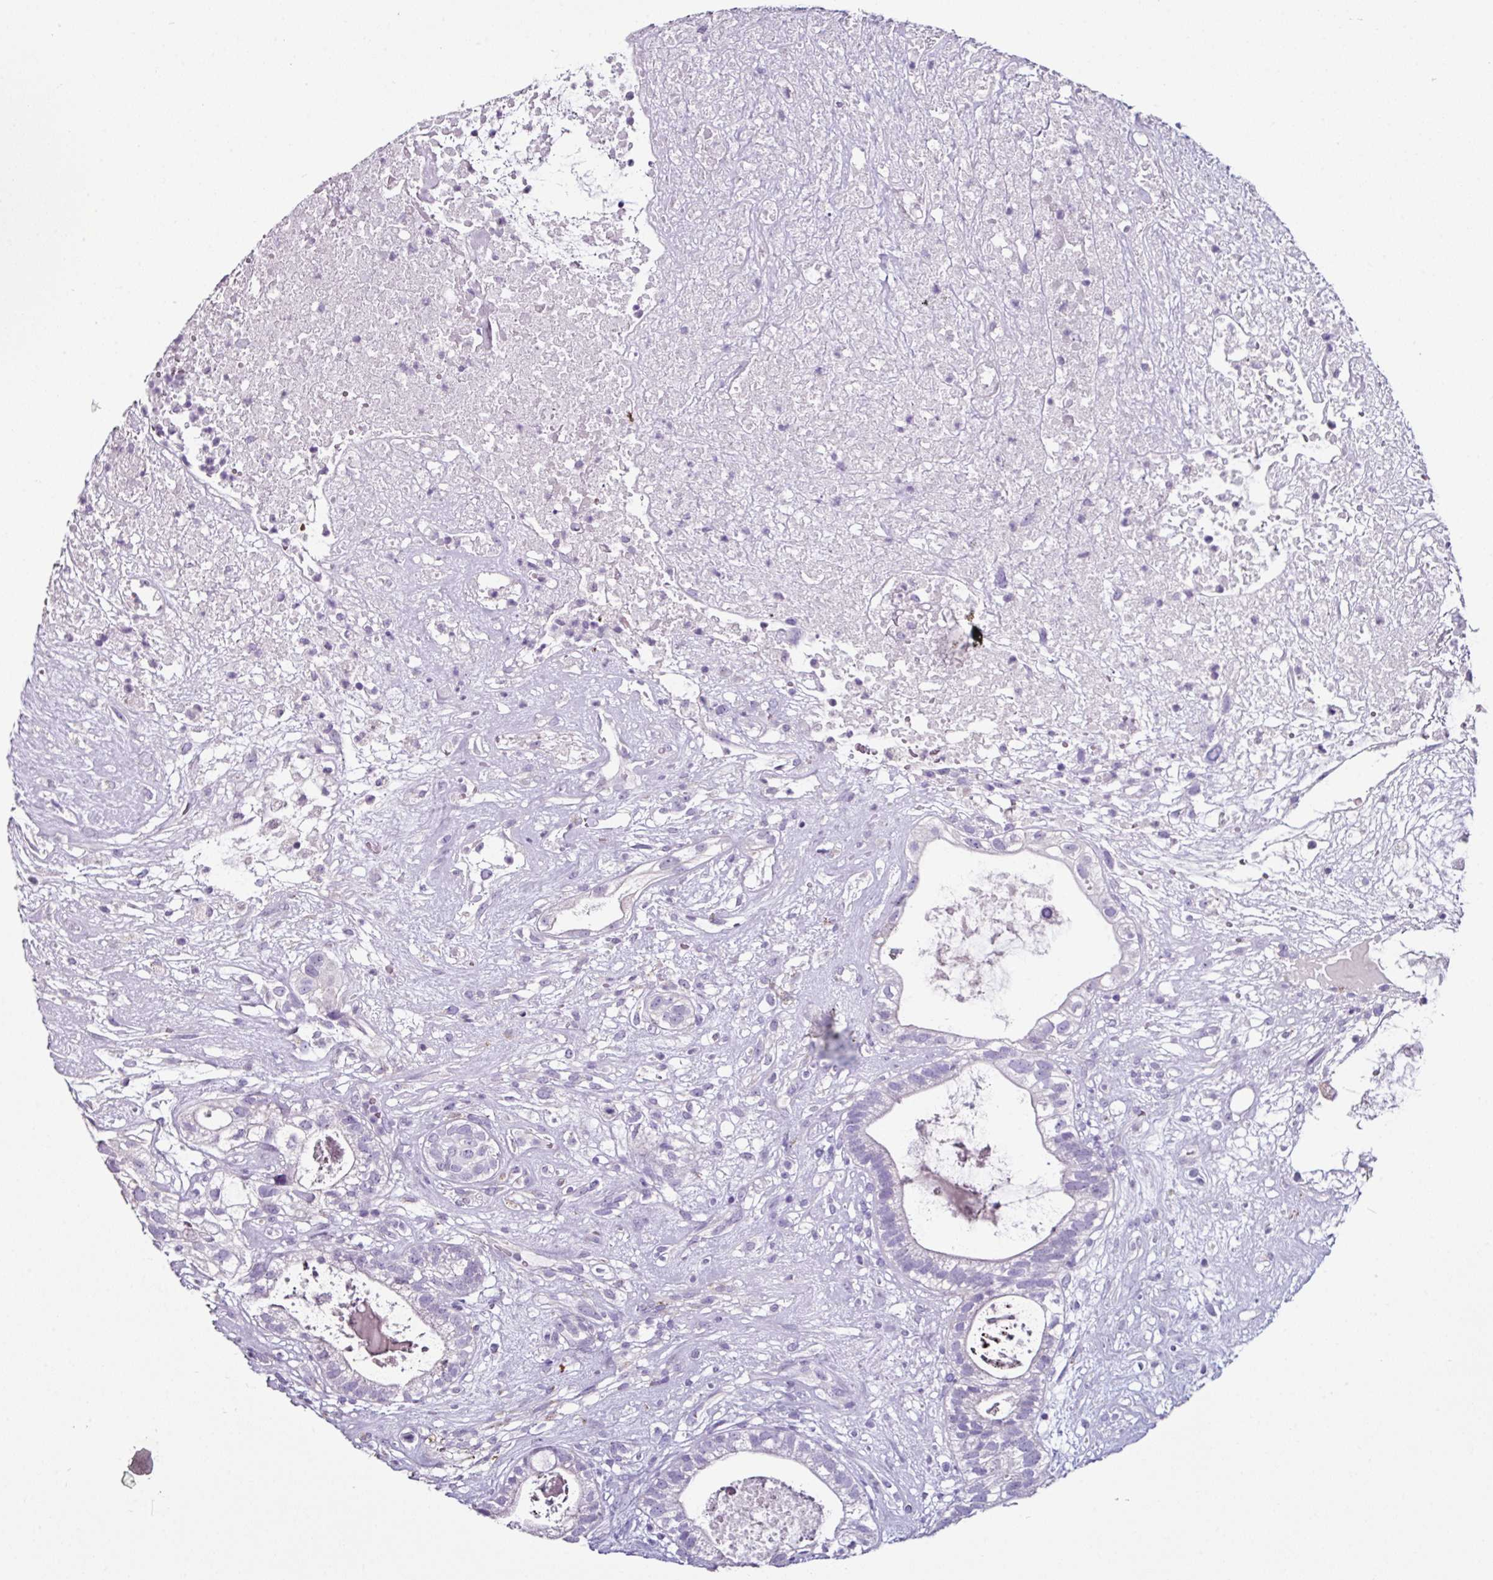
{"staining": {"intensity": "negative", "quantity": "none", "location": "none"}, "tissue": "testis cancer", "cell_type": "Tumor cells", "image_type": "cancer", "snomed": [{"axis": "morphology", "description": "Seminoma, NOS"}, {"axis": "morphology", "description": "Carcinoma, Embryonal, NOS"}, {"axis": "topography", "description": "Testis"}], "caption": "The micrograph reveals no significant expression in tumor cells of testis cancer.", "gene": "GLP2R", "patient": {"sex": "male", "age": 41}}